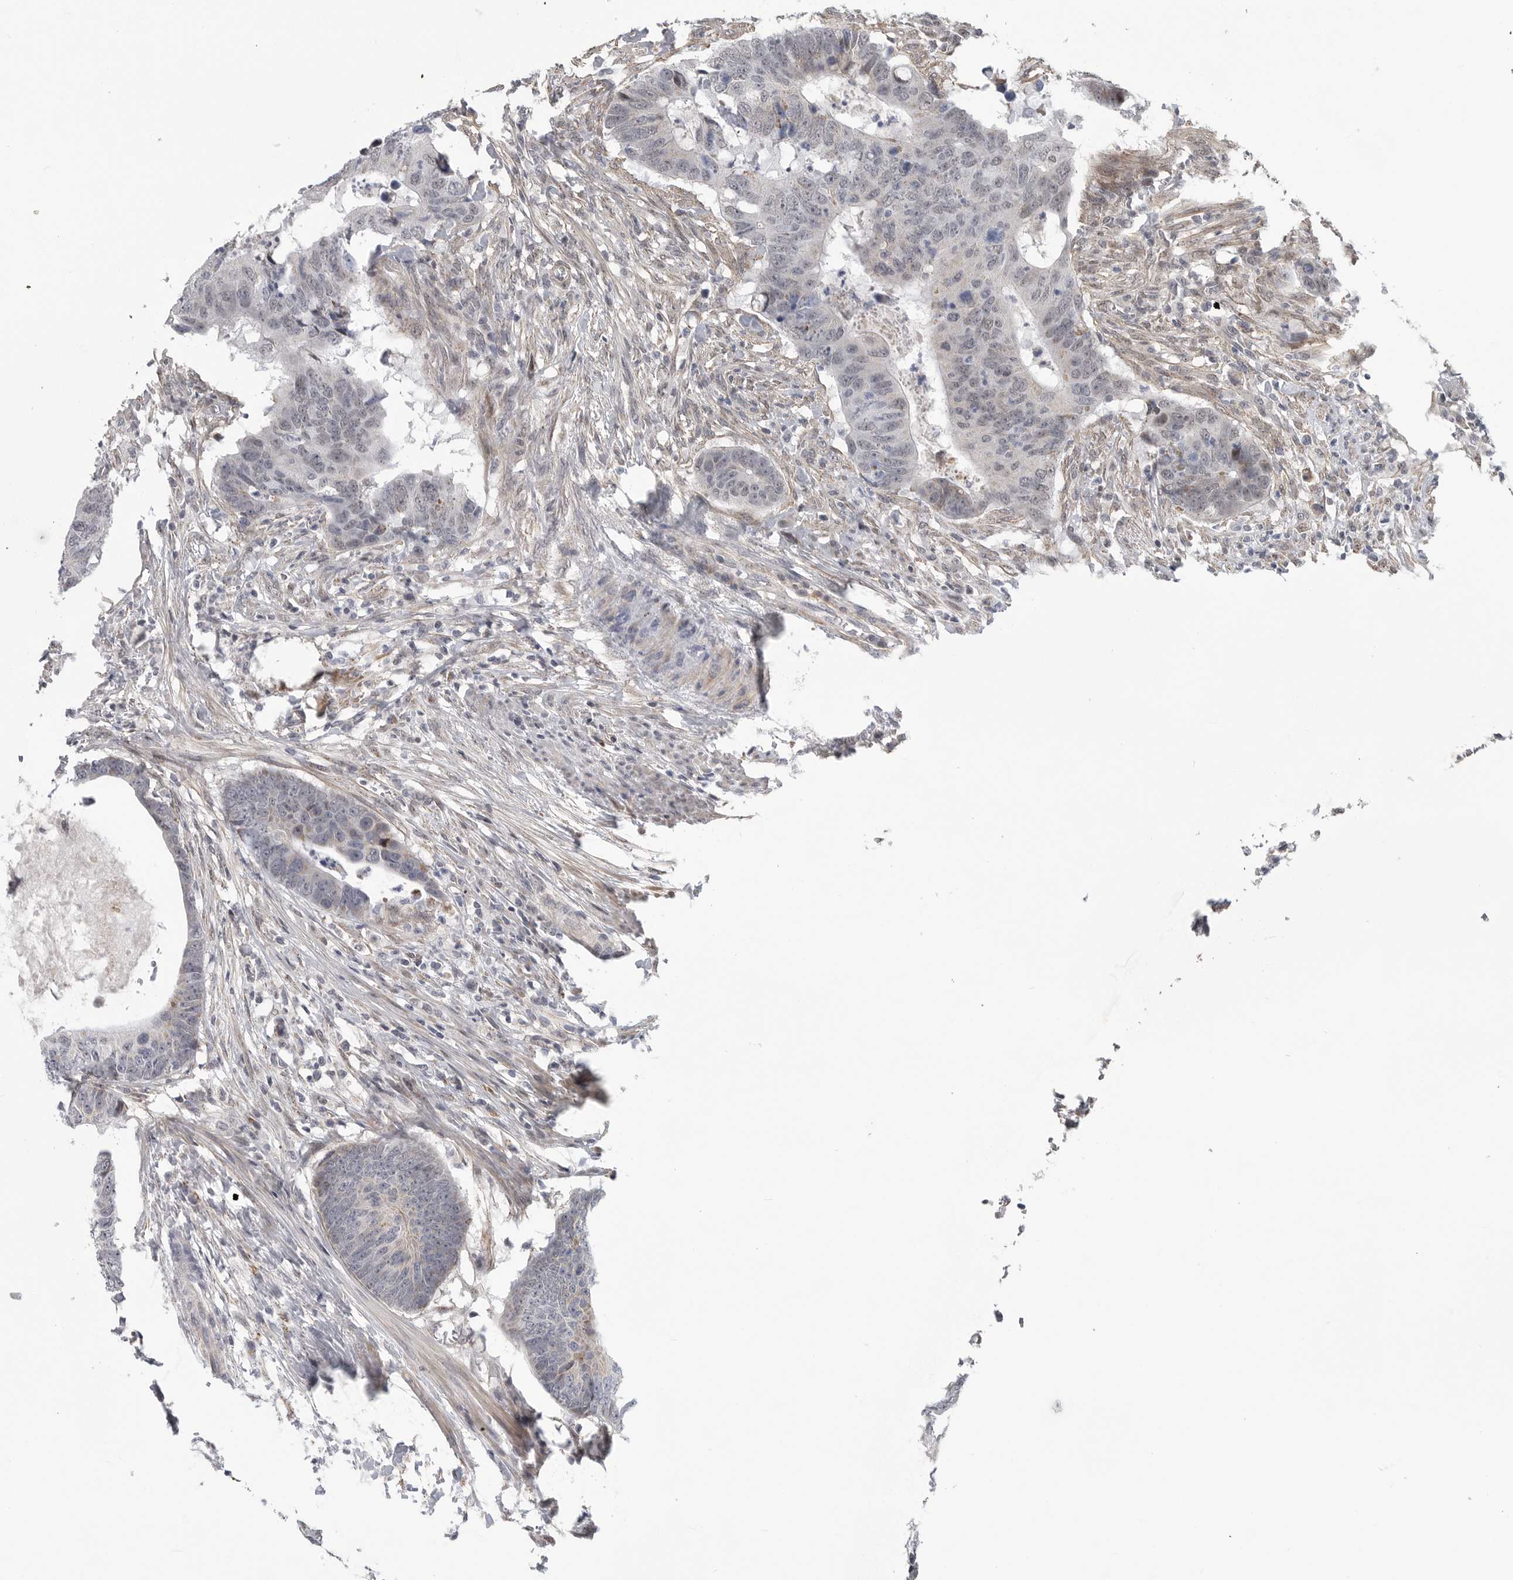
{"staining": {"intensity": "weak", "quantity": "<25%", "location": "cytoplasmic/membranous"}, "tissue": "colorectal cancer", "cell_type": "Tumor cells", "image_type": "cancer", "snomed": [{"axis": "morphology", "description": "Adenocarcinoma, NOS"}, {"axis": "topography", "description": "Colon"}], "caption": "Immunohistochemistry micrograph of neoplastic tissue: colorectal adenocarcinoma stained with DAB displays no significant protein staining in tumor cells. The staining is performed using DAB brown chromogen with nuclei counter-stained in using hematoxylin.", "gene": "TMPRSS11F", "patient": {"sex": "male", "age": 56}}